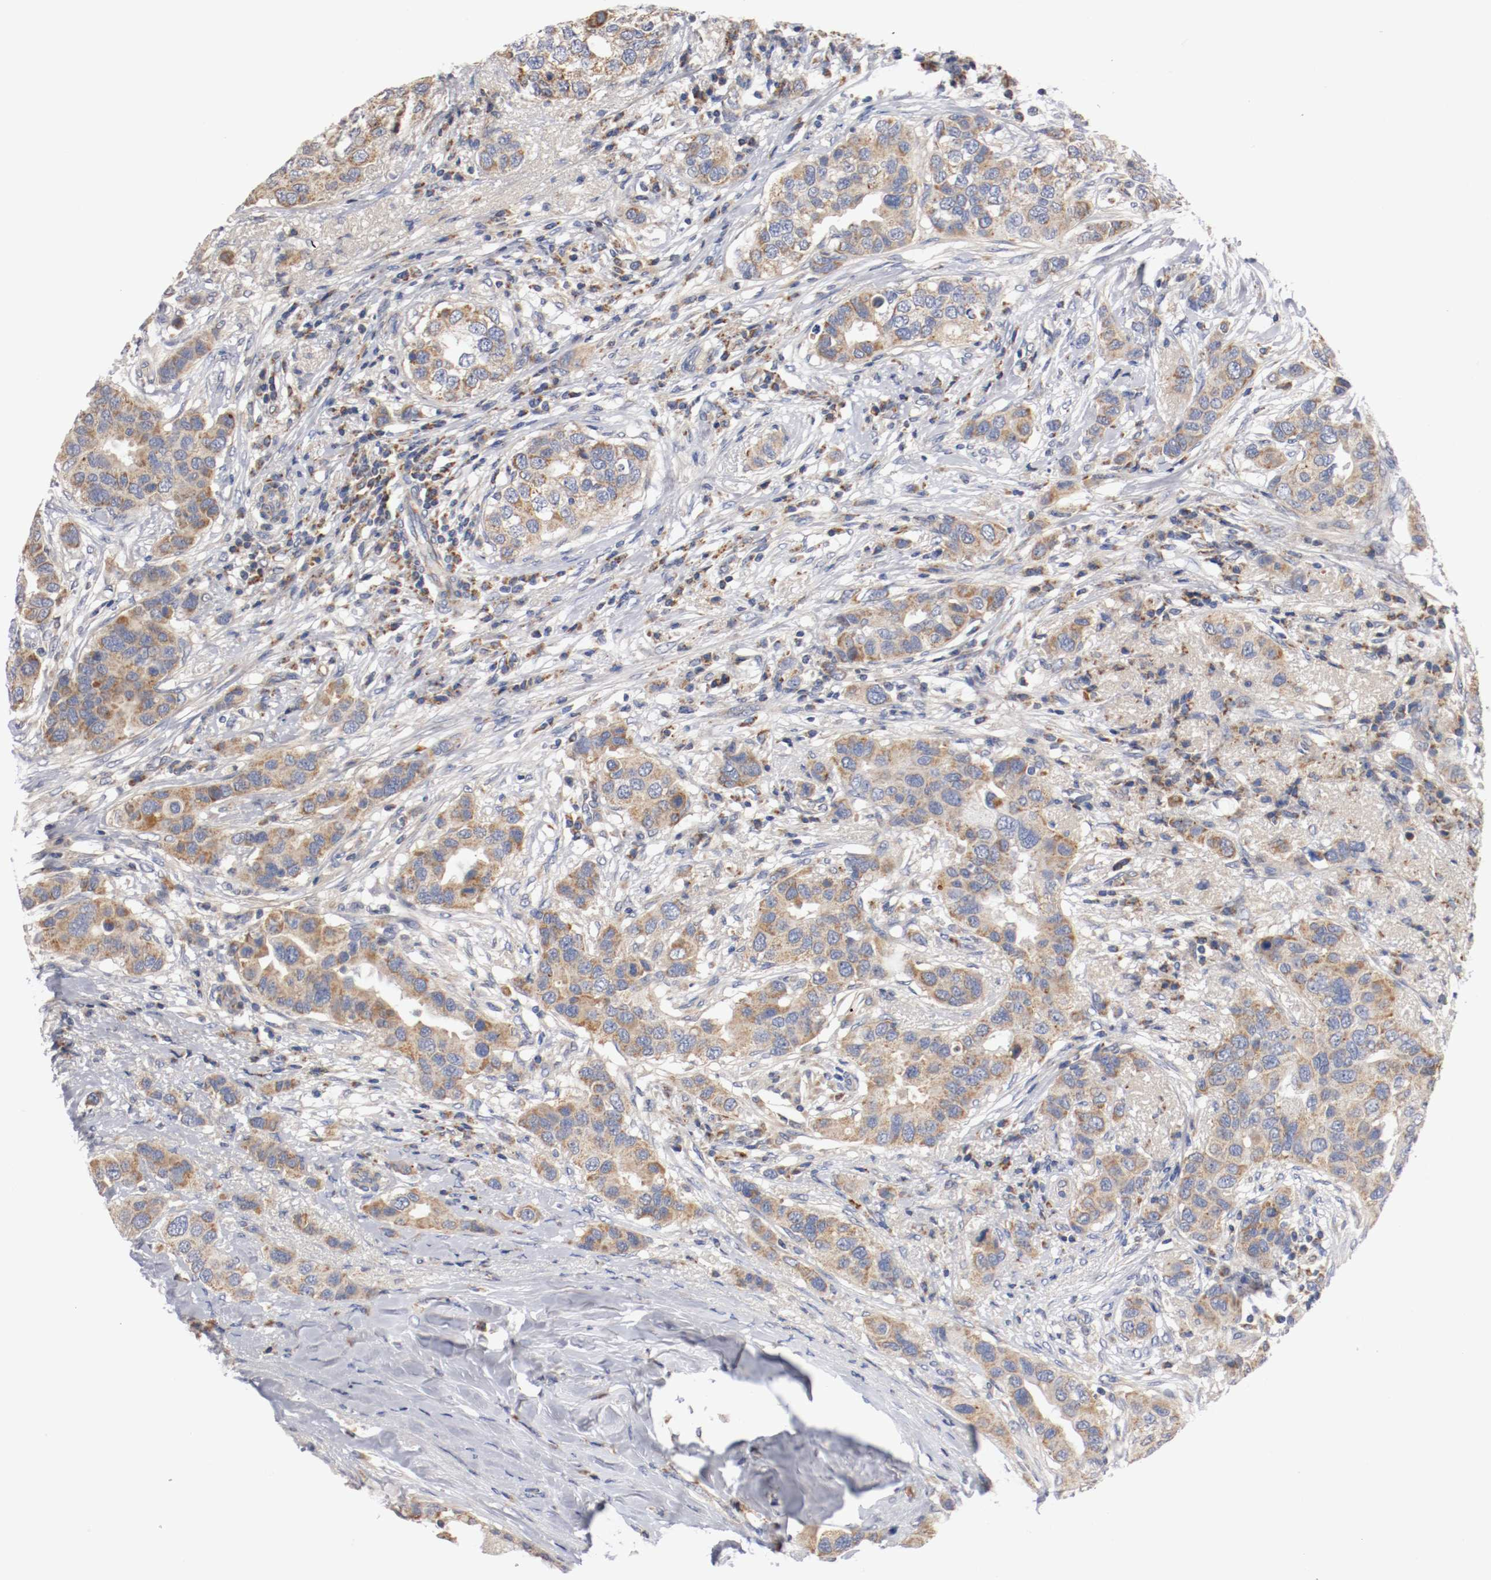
{"staining": {"intensity": "weak", "quantity": ">75%", "location": "cytoplasmic/membranous"}, "tissue": "breast cancer", "cell_type": "Tumor cells", "image_type": "cancer", "snomed": [{"axis": "morphology", "description": "Duct carcinoma"}, {"axis": "topography", "description": "Breast"}], "caption": "Protein expression analysis of human infiltrating ductal carcinoma (breast) reveals weak cytoplasmic/membranous staining in approximately >75% of tumor cells. The staining is performed using DAB brown chromogen to label protein expression. The nuclei are counter-stained blue using hematoxylin.", "gene": "PCSK6", "patient": {"sex": "female", "age": 50}}